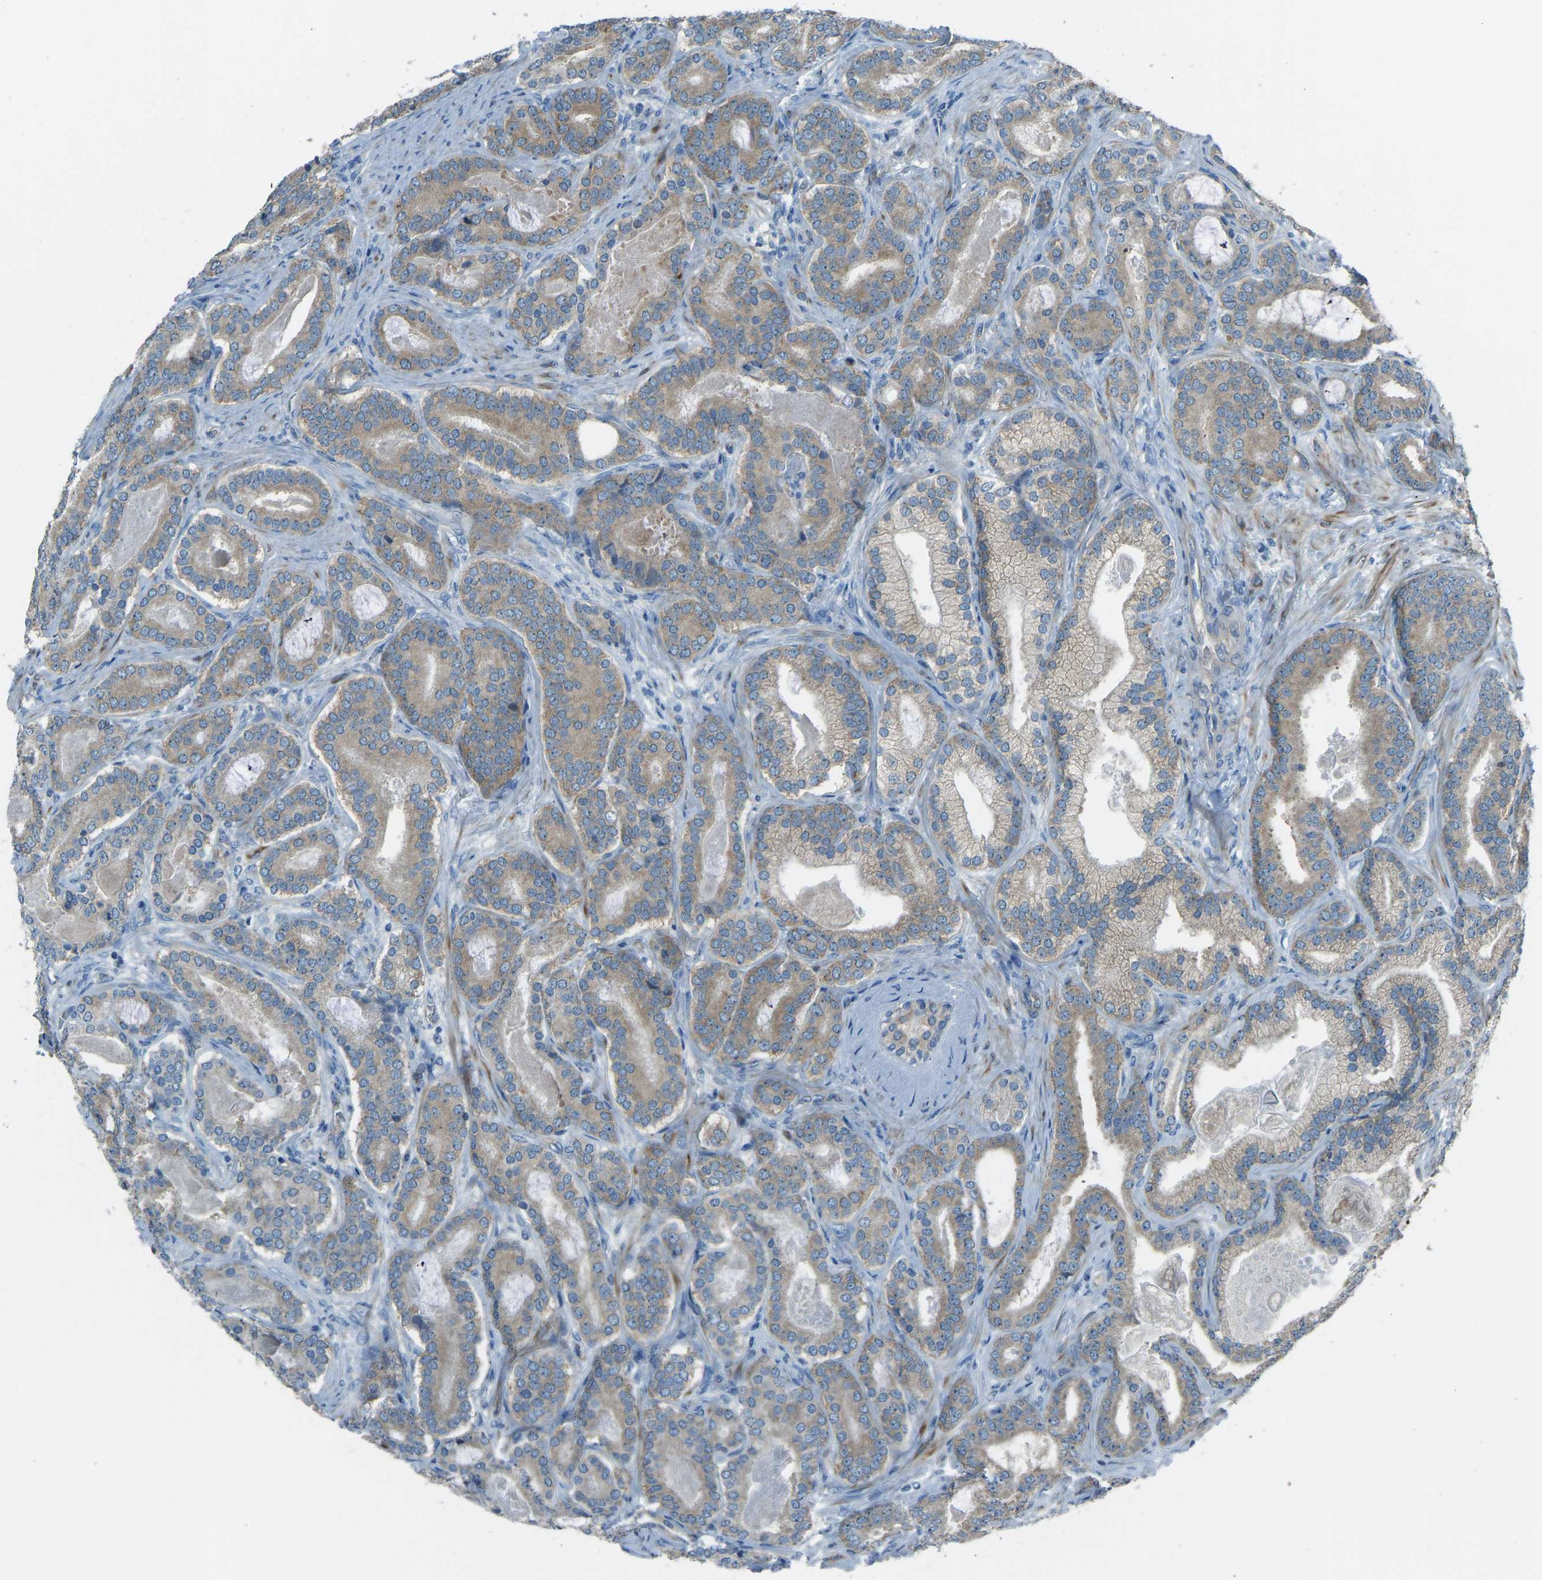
{"staining": {"intensity": "weak", "quantity": ">75%", "location": "cytoplasmic/membranous"}, "tissue": "prostate cancer", "cell_type": "Tumor cells", "image_type": "cancer", "snomed": [{"axis": "morphology", "description": "Adenocarcinoma, High grade"}, {"axis": "topography", "description": "Prostate"}], "caption": "Immunohistochemical staining of human prostate cancer (high-grade adenocarcinoma) reveals low levels of weak cytoplasmic/membranous protein expression in approximately >75% of tumor cells.", "gene": "STAU2", "patient": {"sex": "male", "age": 60}}